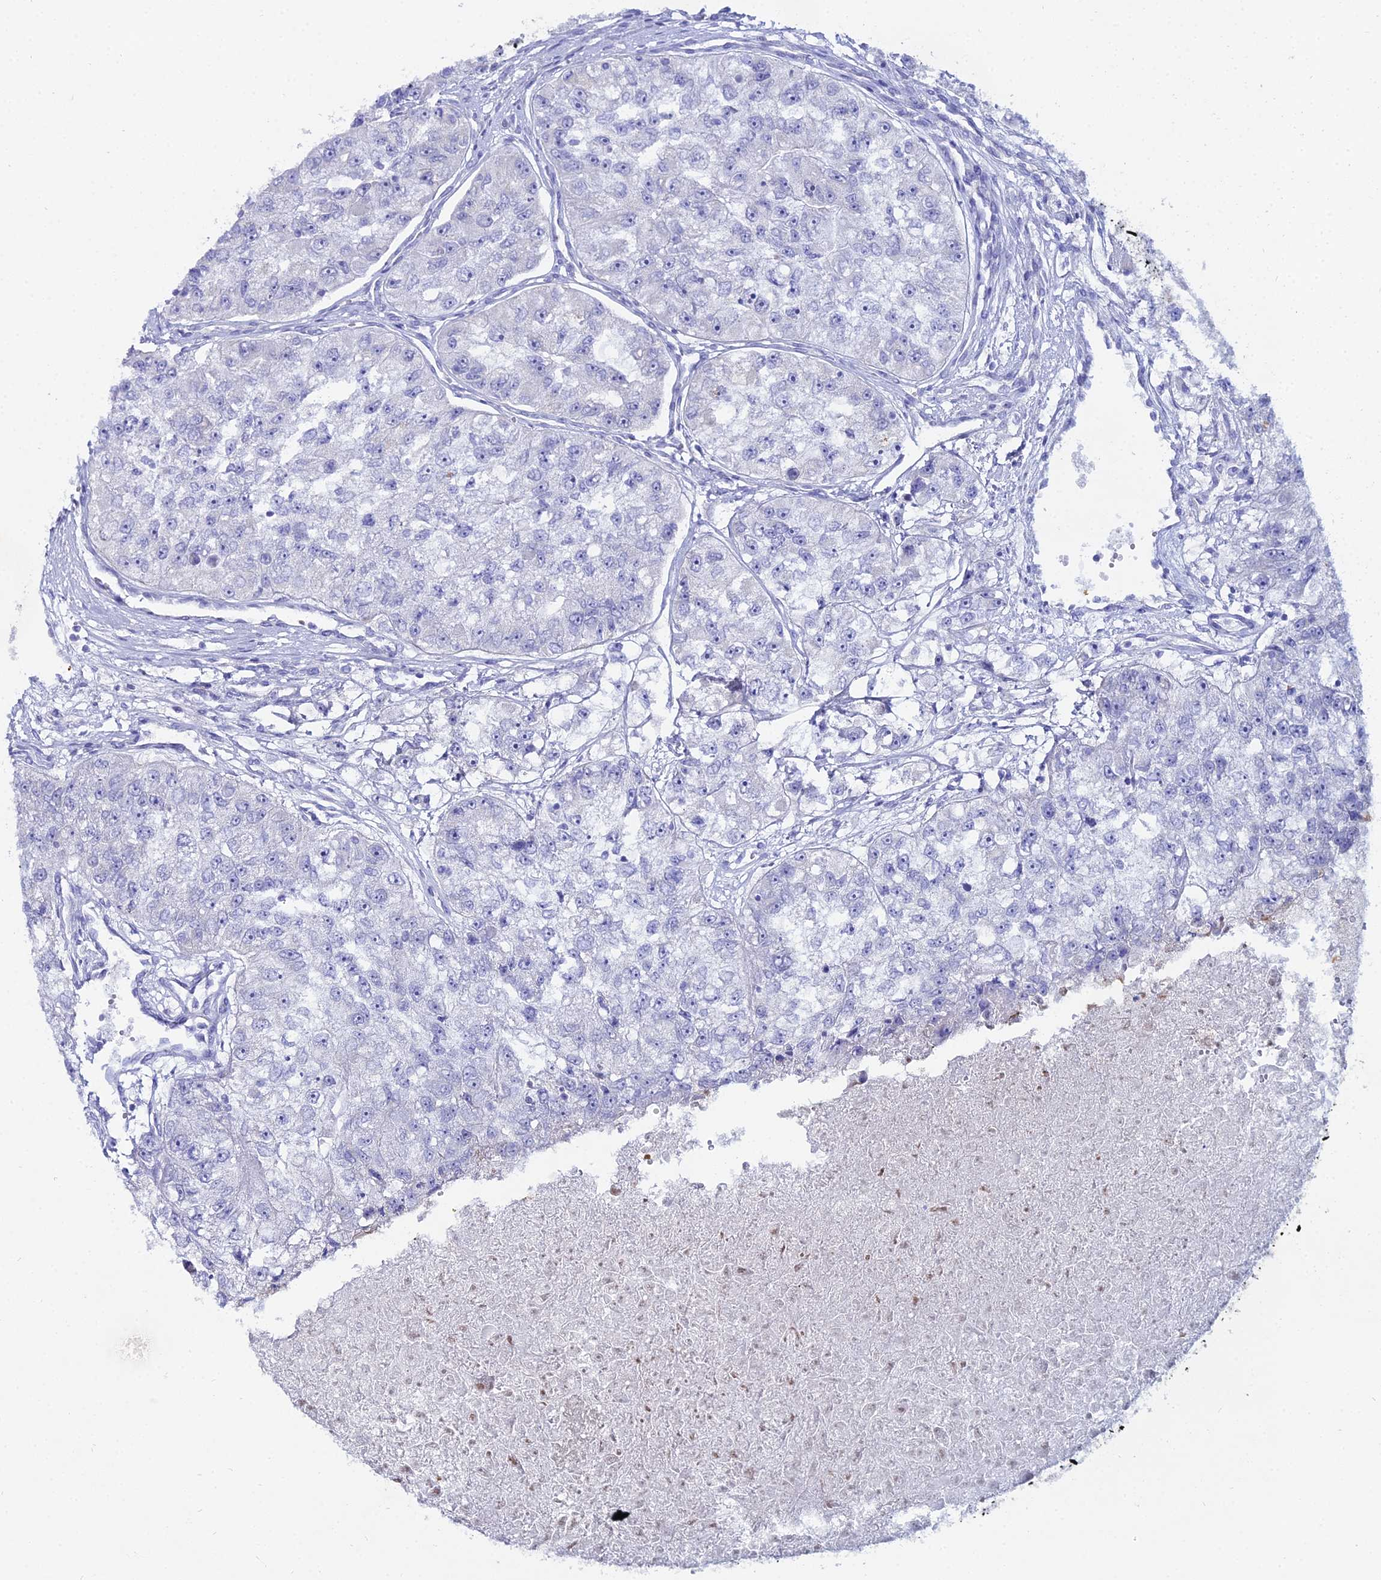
{"staining": {"intensity": "negative", "quantity": "none", "location": "none"}, "tissue": "renal cancer", "cell_type": "Tumor cells", "image_type": "cancer", "snomed": [{"axis": "morphology", "description": "Adenocarcinoma, NOS"}, {"axis": "topography", "description": "Kidney"}], "caption": "IHC of human renal adenocarcinoma reveals no expression in tumor cells.", "gene": "DHX34", "patient": {"sex": "male", "age": 63}}